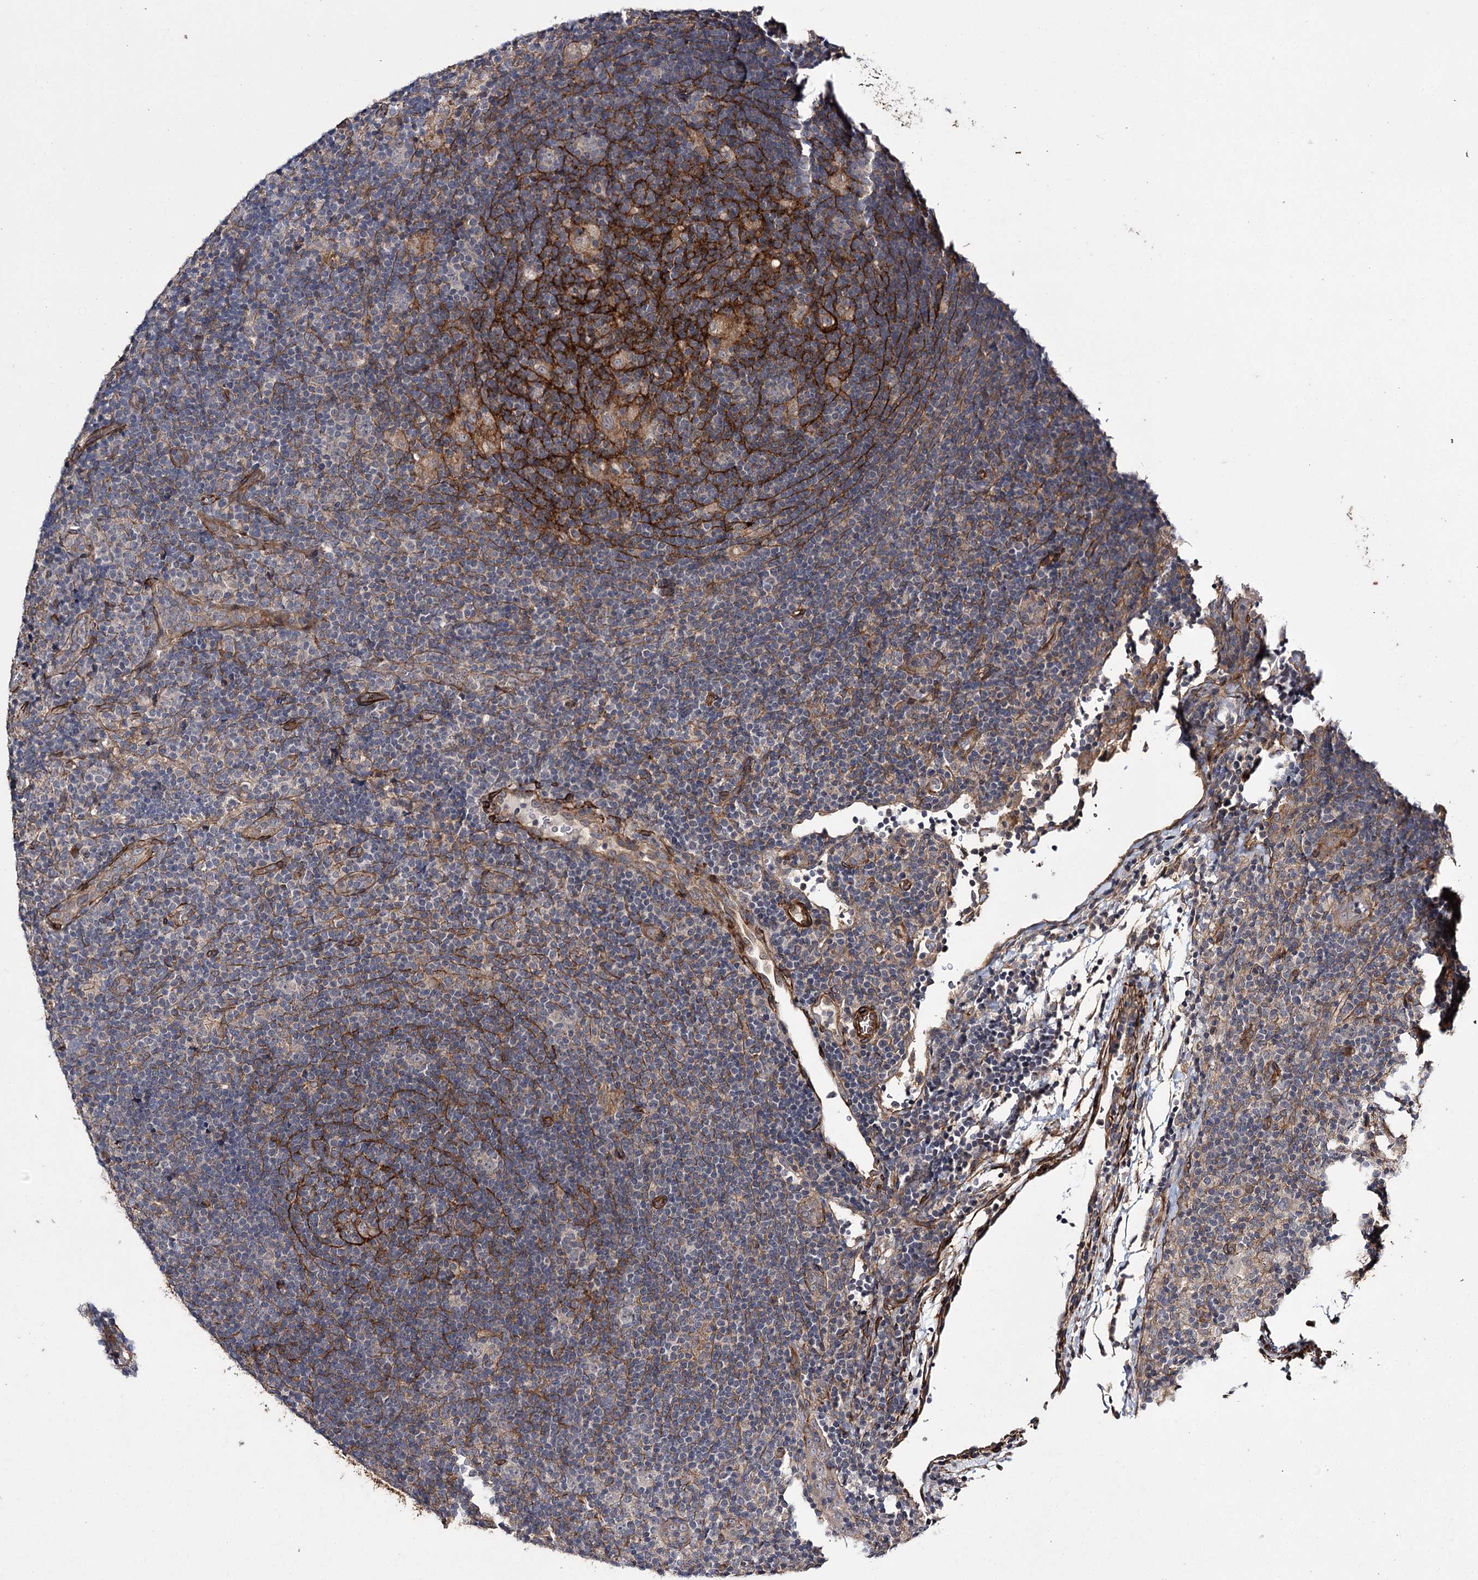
{"staining": {"intensity": "negative", "quantity": "none", "location": "none"}, "tissue": "lymphoma", "cell_type": "Tumor cells", "image_type": "cancer", "snomed": [{"axis": "morphology", "description": "Hodgkin's disease, NOS"}, {"axis": "topography", "description": "Lymph node"}], "caption": "Tumor cells show no significant positivity in lymphoma.", "gene": "MYO1C", "patient": {"sex": "female", "age": 57}}